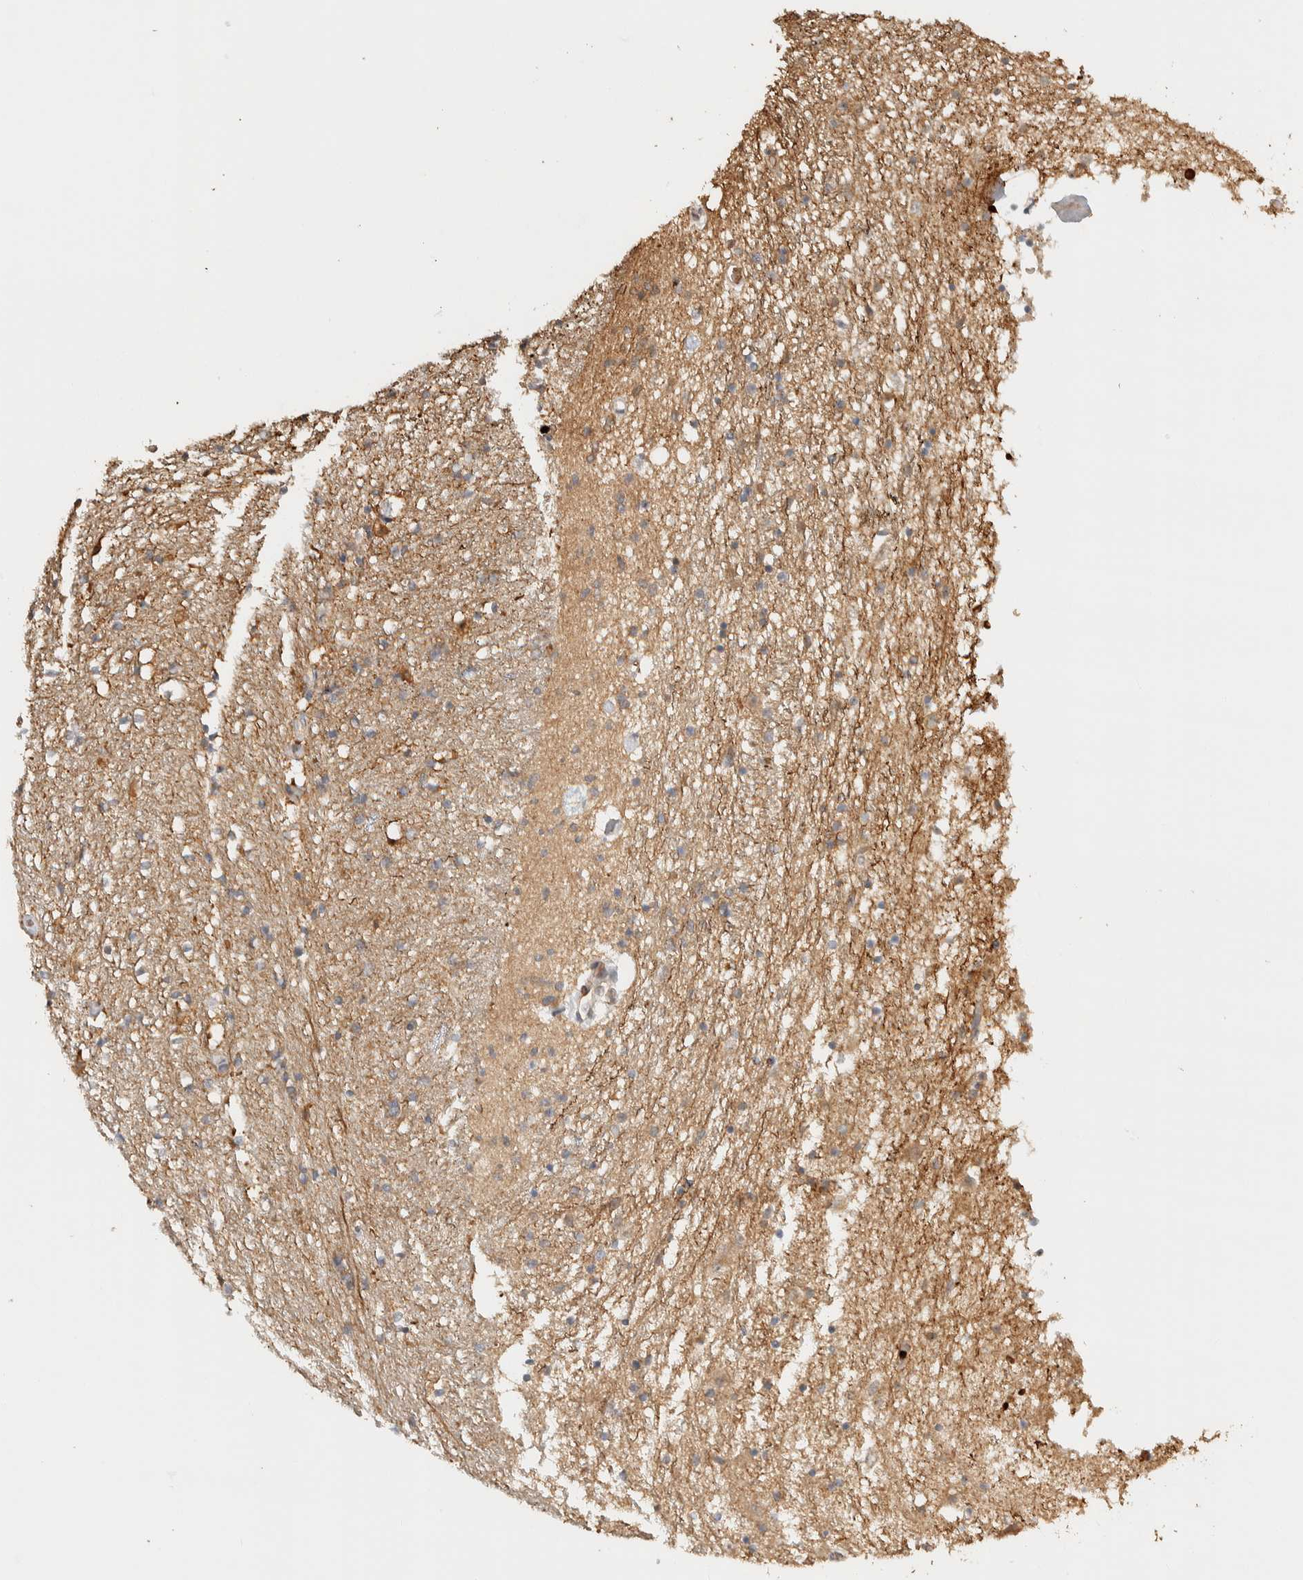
{"staining": {"intensity": "moderate", "quantity": "<25%", "location": "cytoplasmic/membranous,nuclear"}, "tissue": "caudate", "cell_type": "Glial cells", "image_type": "normal", "snomed": [{"axis": "morphology", "description": "Normal tissue, NOS"}, {"axis": "topography", "description": "Lateral ventricle wall"}], "caption": "Immunohistochemical staining of benign human caudate demonstrates low levels of moderate cytoplasmic/membranous,nuclear expression in approximately <25% of glial cells.", "gene": "TTI2", "patient": {"sex": "female", "age": 54}}